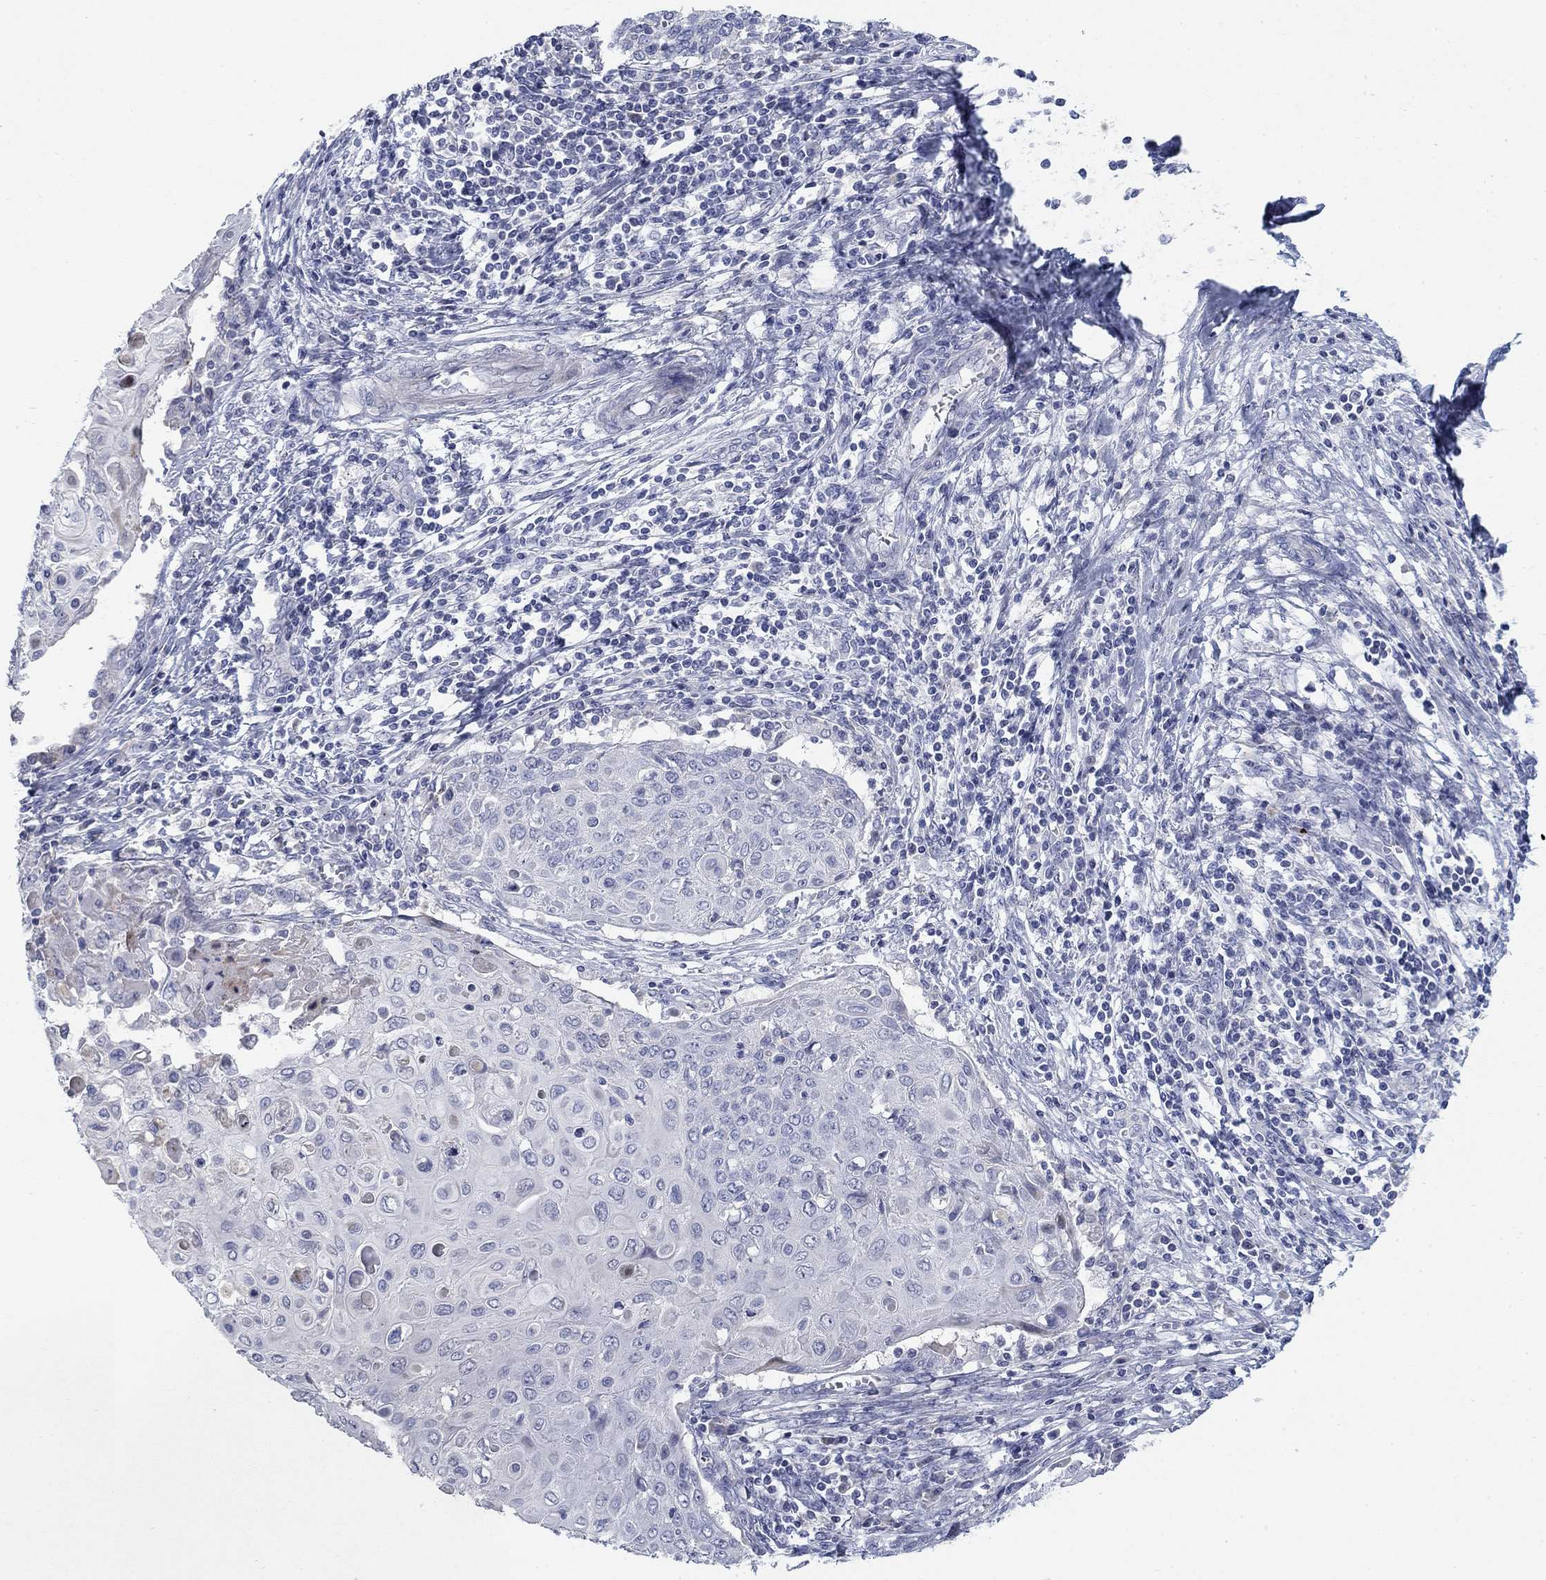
{"staining": {"intensity": "negative", "quantity": "none", "location": "none"}, "tissue": "cervical cancer", "cell_type": "Tumor cells", "image_type": "cancer", "snomed": [{"axis": "morphology", "description": "Squamous cell carcinoma, NOS"}, {"axis": "topography", "description": "Cervix"}], "caption": "Image shows no significant protein staining in tumor cells of cervical cancer (squamous cell carcinoma).", "gene": "TMEM249", "patient": {"sex": "female", "age": 39}}